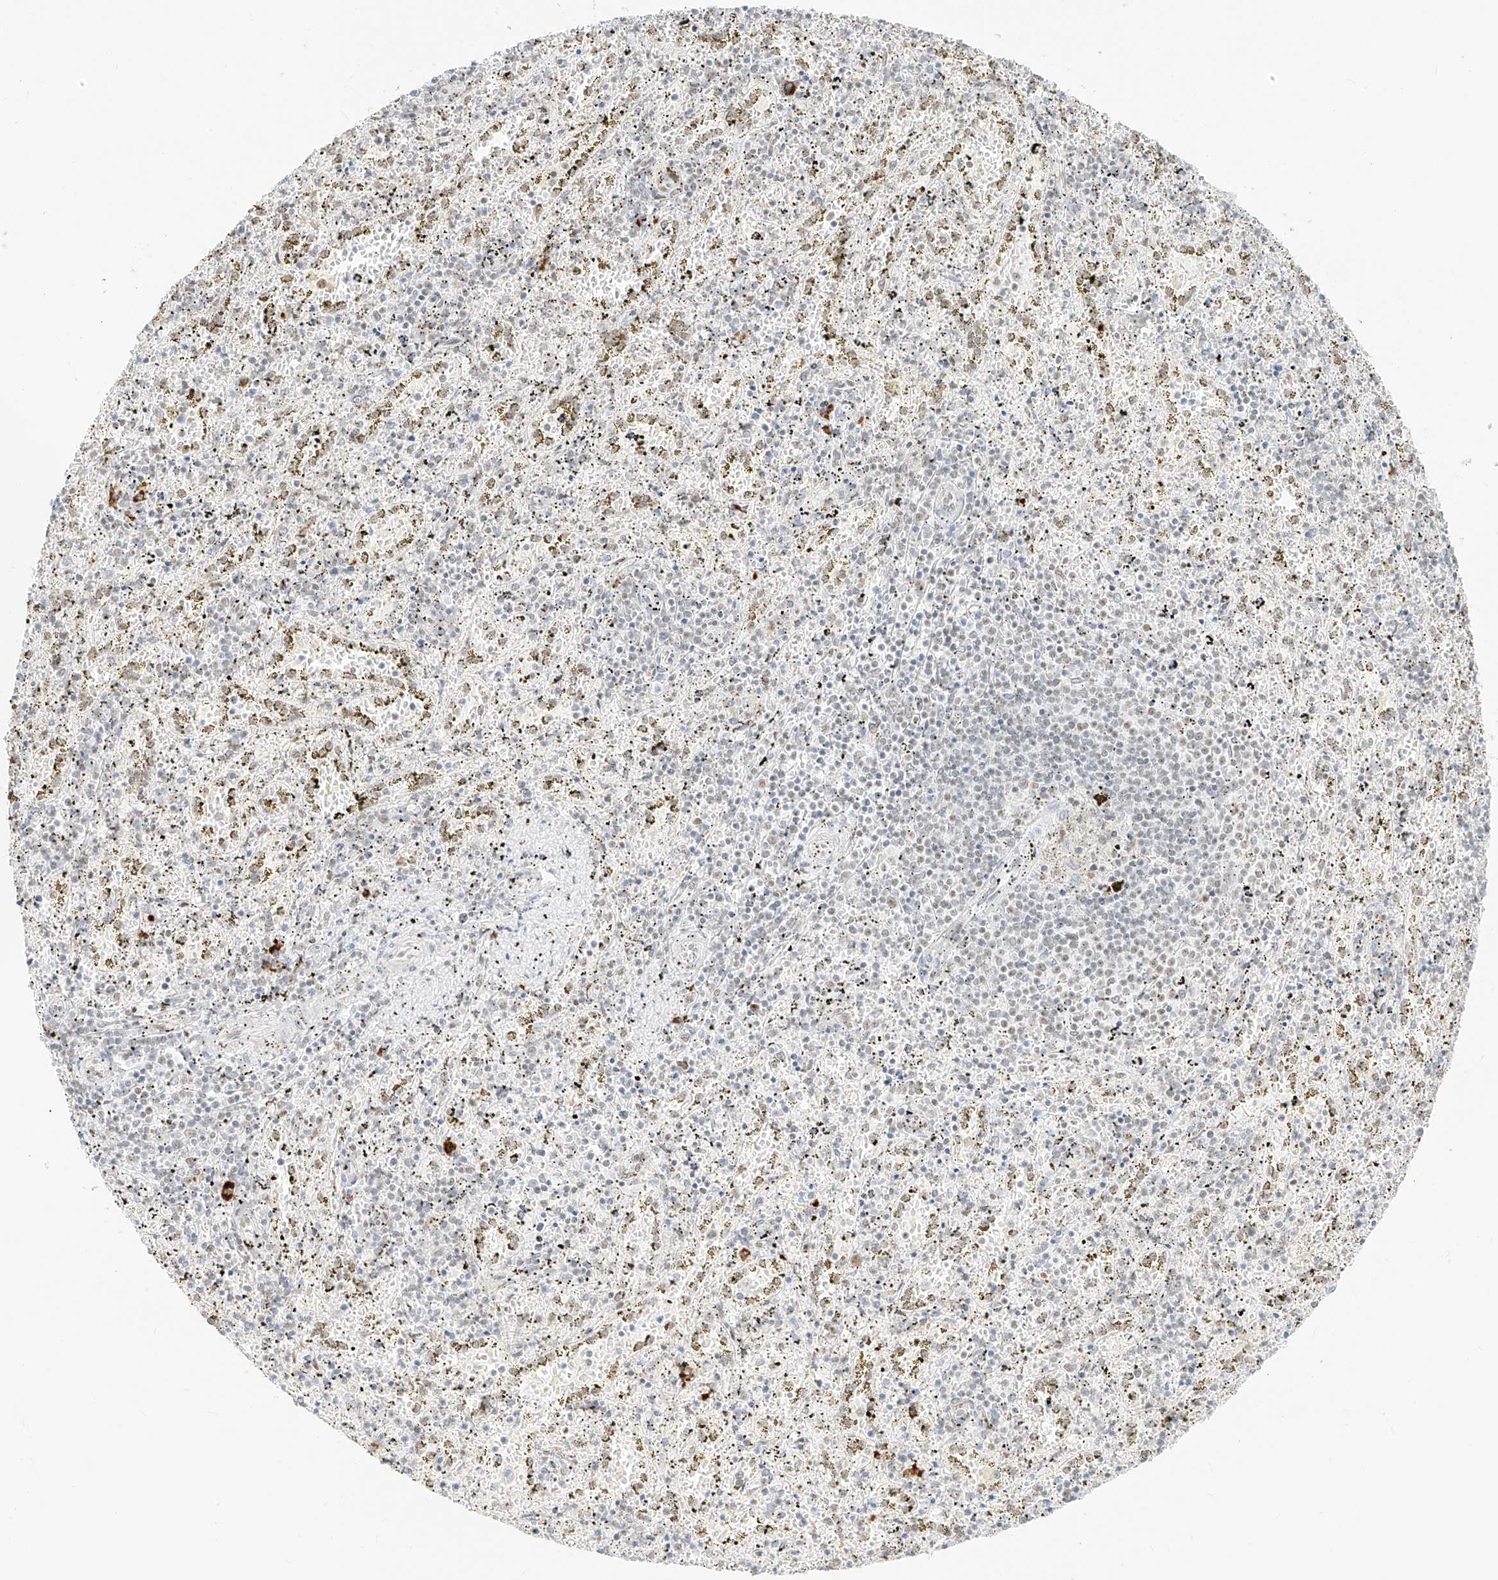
{"staining": {"intensity": "weak", "quantity": "25%-75%", "location": "nuclear"}, "tissue": "spleen", "cell_type": "Cells in red pulp", "image_type": "normal", "snomed": [{"axis": "morphology", "description": "Normal tissue, NOS"}, {"axis": "topography", "description": "Spleen"}], "caption": "Unremarkable spleen reveals weak nuclear staining in approximately 25%-75% of cells in red pulp.", "gene": "SUPT5H", "patient": {"sex": "male", "age": 11}}